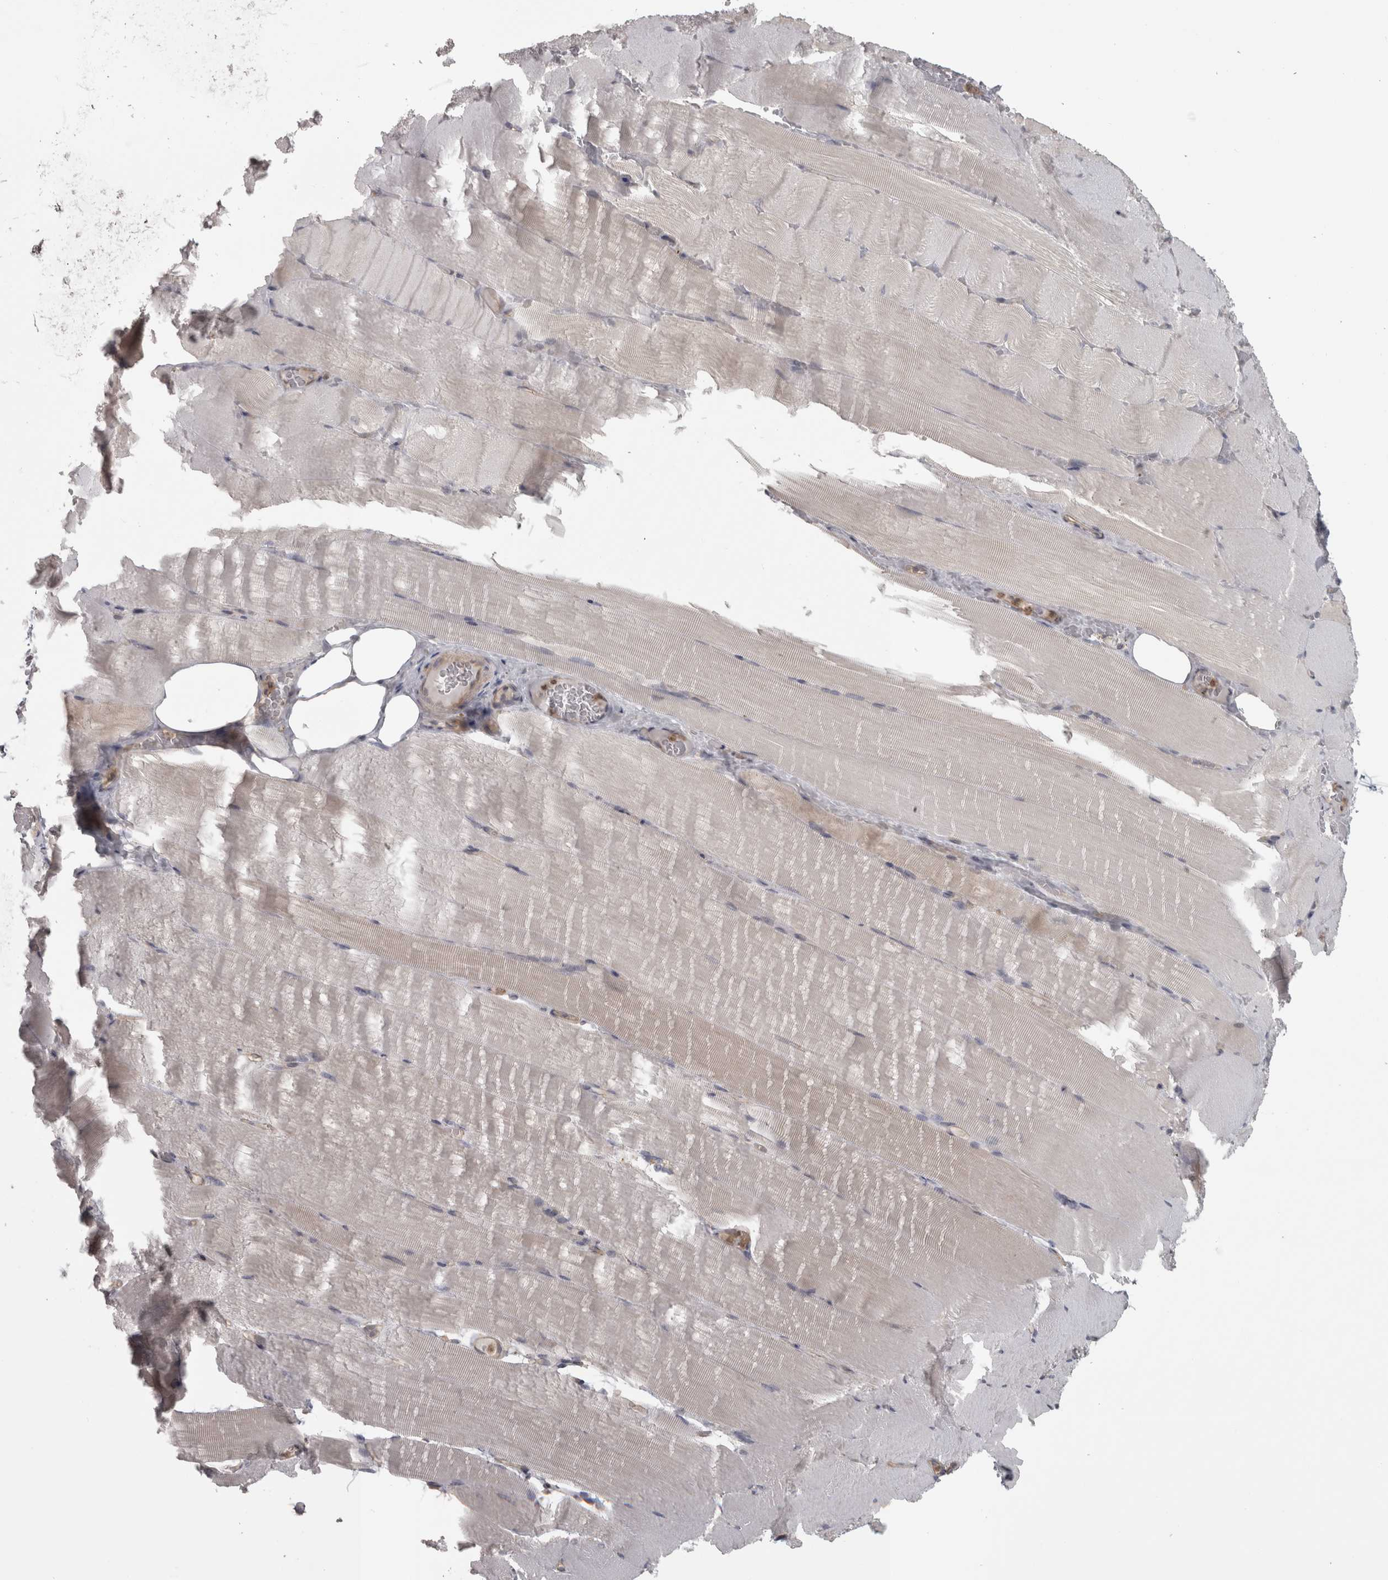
{"staining": {"intensity": "negative", "quantity": "none", "location": "none"}, "tissue": "skeletal muscle", "cell_type": "Myocytes", "image_type": "normal", "snomed": [{"axis": "morphology", "description": "Normal tissue, NOS"}, {"axis": "topography", "description": "Skeletal muscle"}, {"axis": "topography", "description": "Parathyroid gland"}], "caption": "Immunohistochemical staining of benign skeletal muscle exhibits no significant expression in myocytes. (Stains: DAB immunohistochemistry (IHC) with hematoxylin counter stain, Microscopy: brightfield microscopy at high magnification).", "gene": "SLCO5A1", "patient": {"sex": "female", "age": 37}}